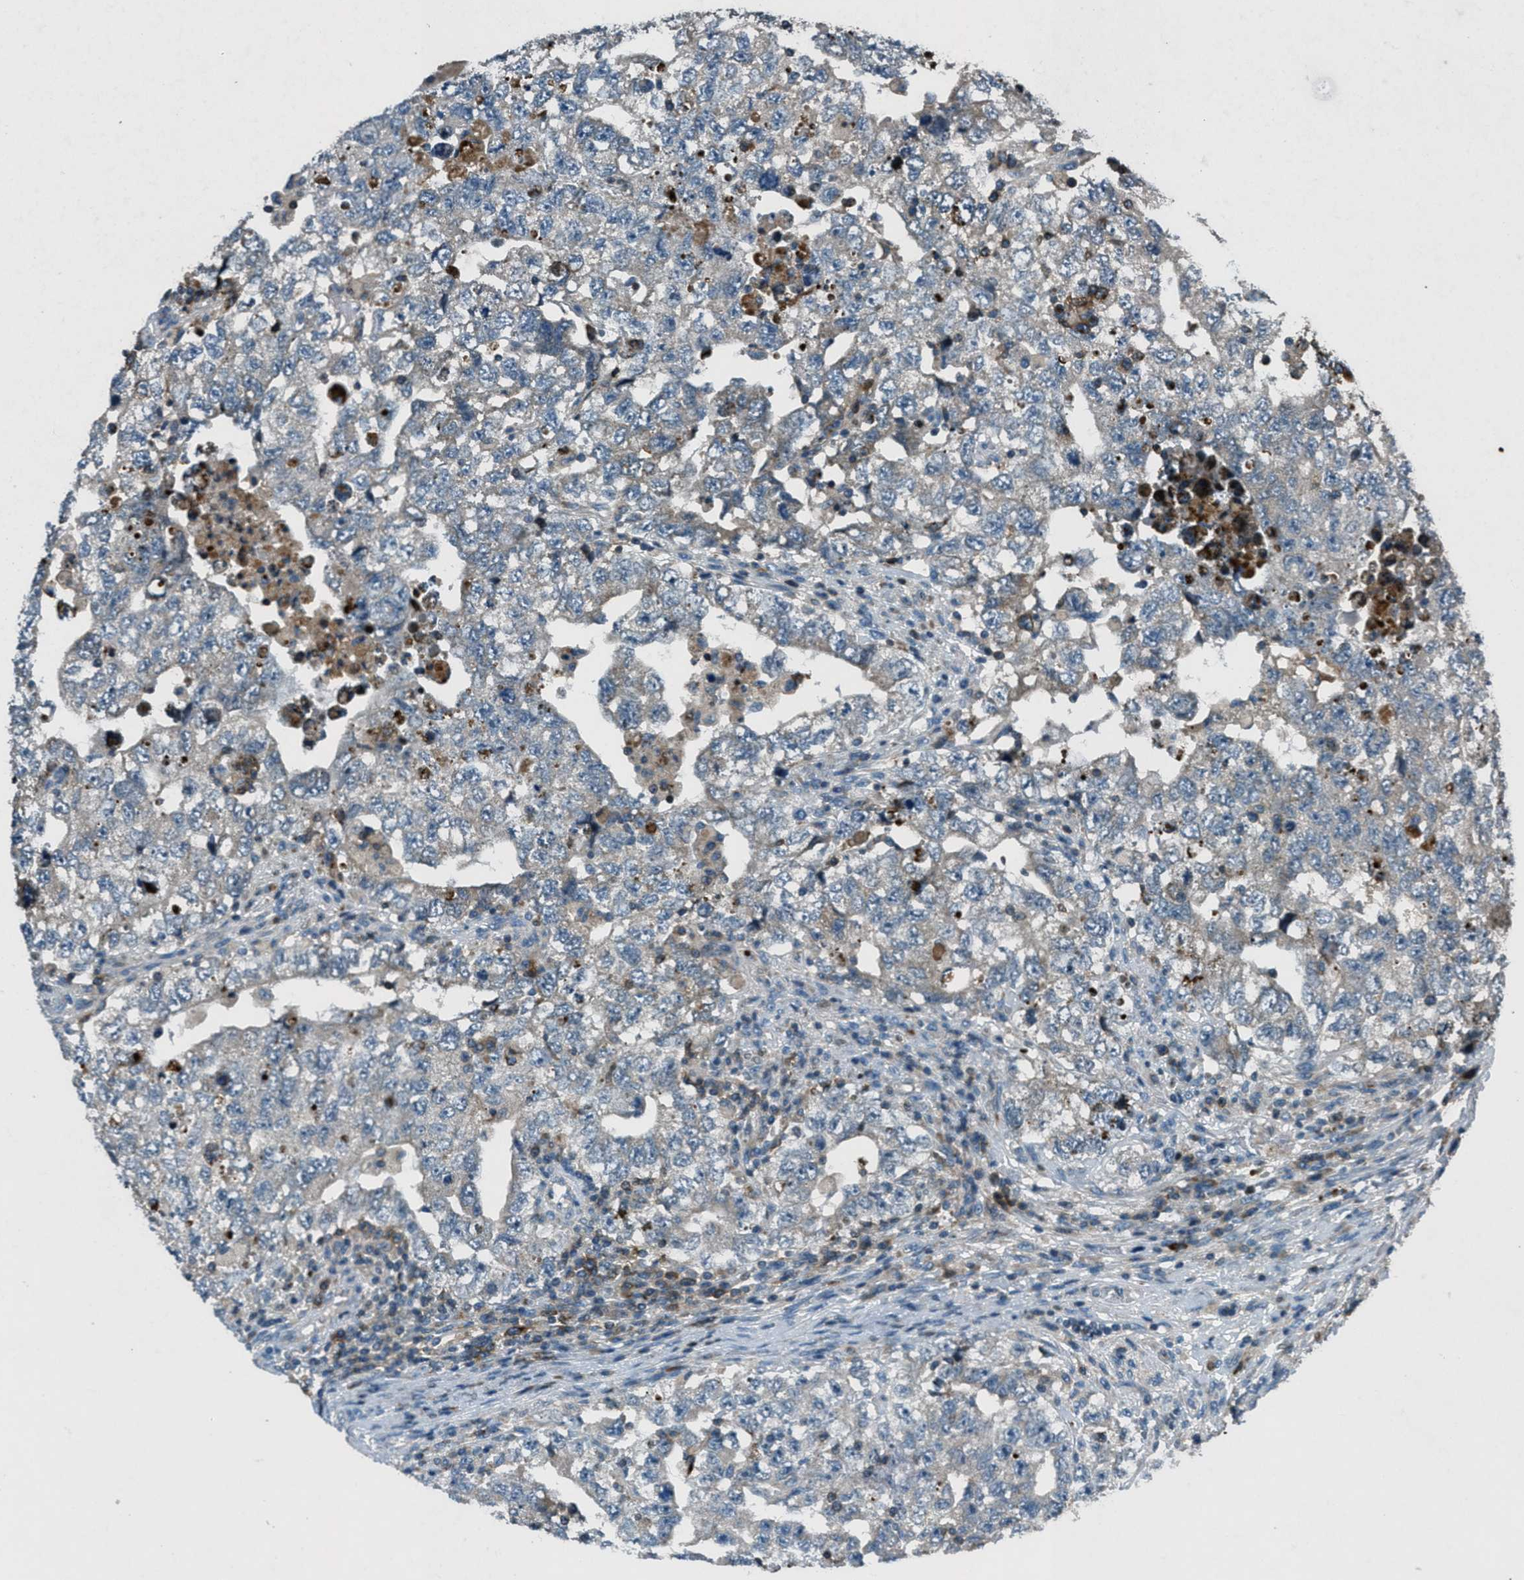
{"staining": {"intensity": "weak", "quantity": "<25%", "location": "cytoplasmic/membranous"}, "tissue": "testis cancer", "cell_type": "Tumor cells", "image_type": "cancer", "snomed": [{"axis": "morphology", "description": "Carcinoma, Embryonal, NOS"}, {"axis": "topography", "description": "Testis"}], "caption": "This is an immunohistochemistry histopathology image of human testis embryonal carcinoma. There is no expression in tumor cells.", "gene": "CLEC2D", "patient": {"sex": "male", "age": 36}}